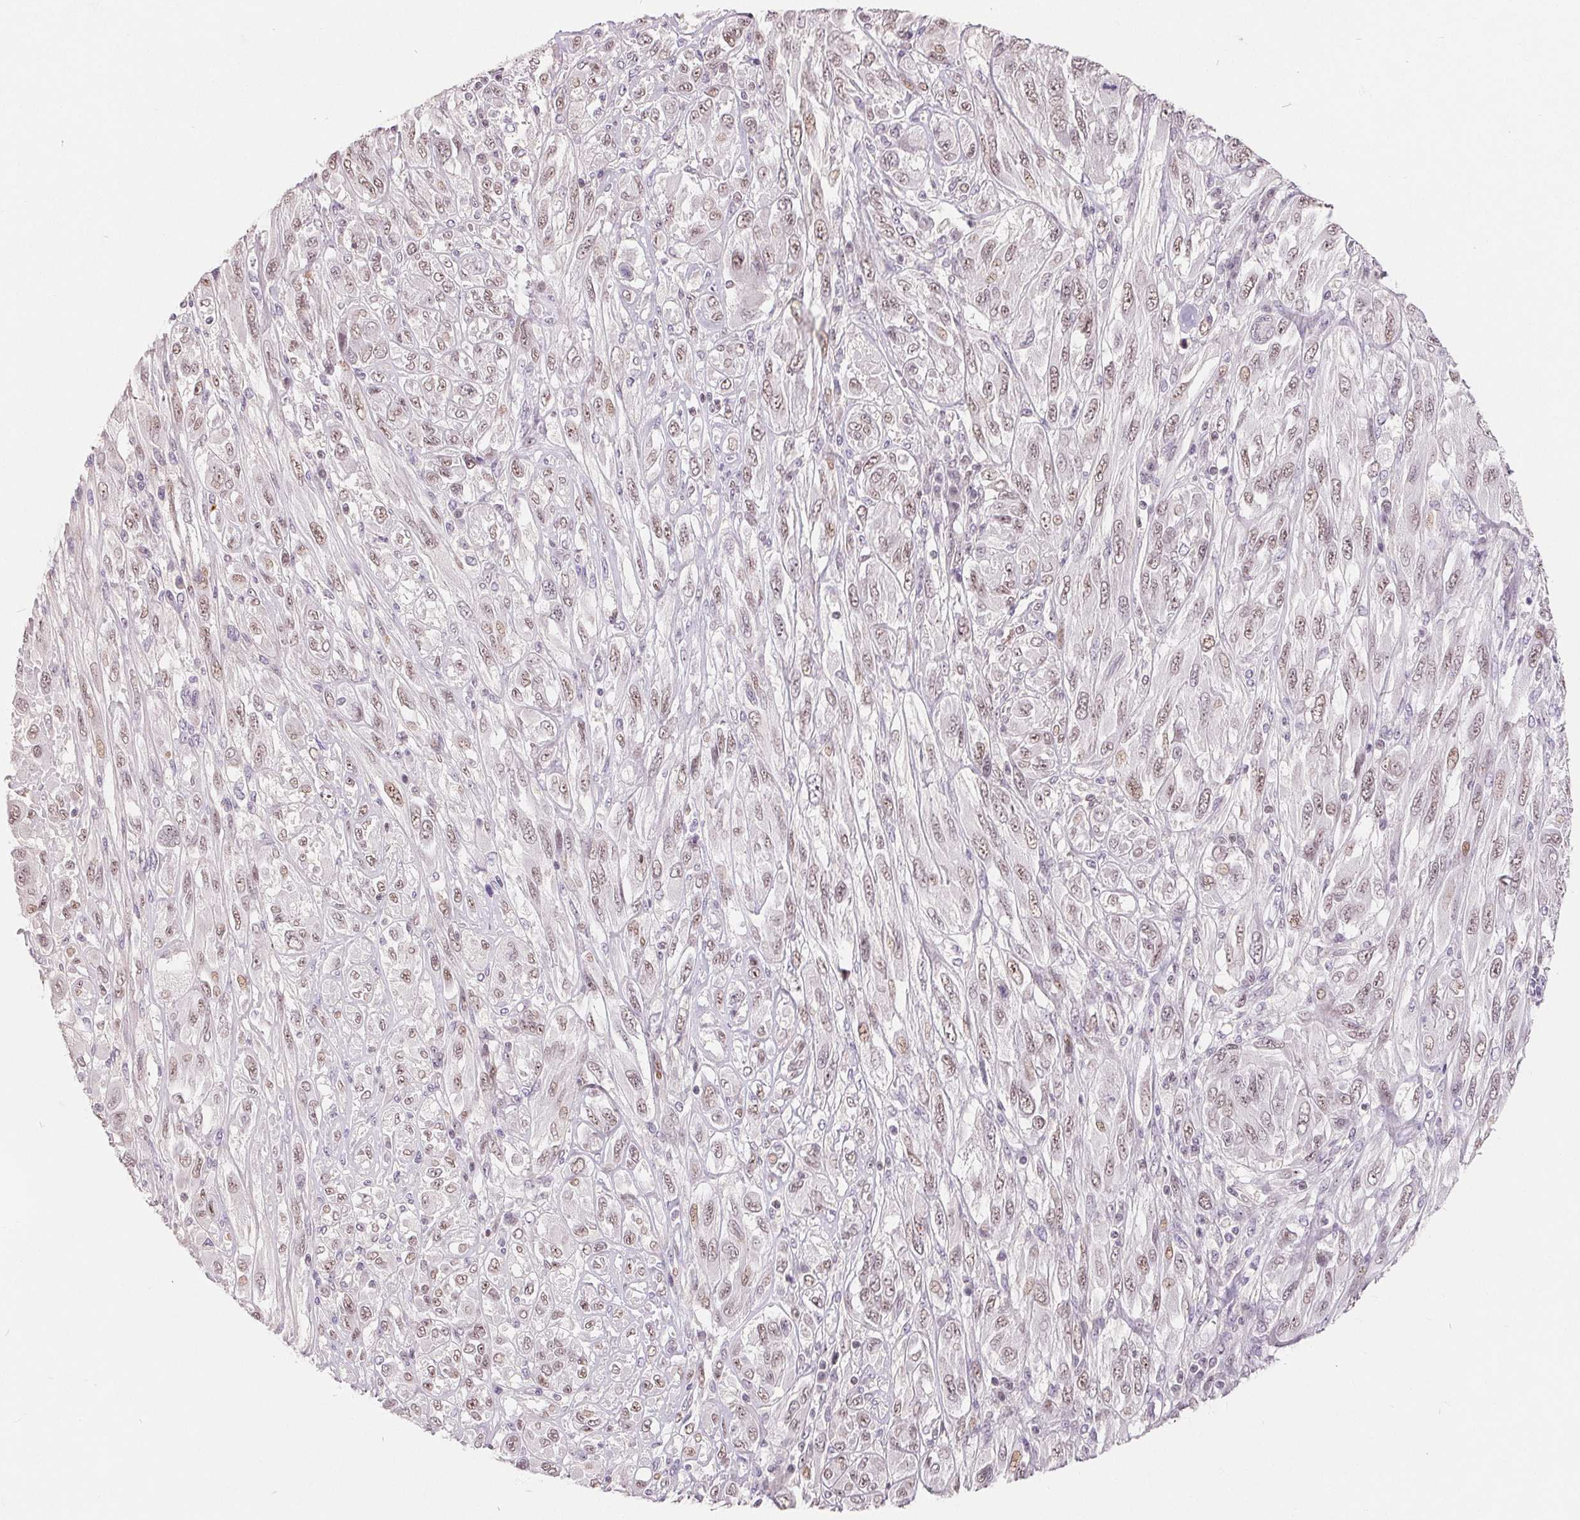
{"staining": {"intensity": "moderate", "quantity": ">75%", "location": "nuclear"}, "tissue": "melanoma", "cell_type": "Tumor cells", "image_type": "cancer", "snomed": [{"axis": "morphology", "description": "Malignant melanoma, NOS"}, {"axis": "topography", "description": "Skin"}], "caption": "A brown stain highlights moderate nuclear expression of a protein in human malignant melanoma tumor cells.", "gene": "NRG2", "patient": {"sex": "female", "age": 91}}